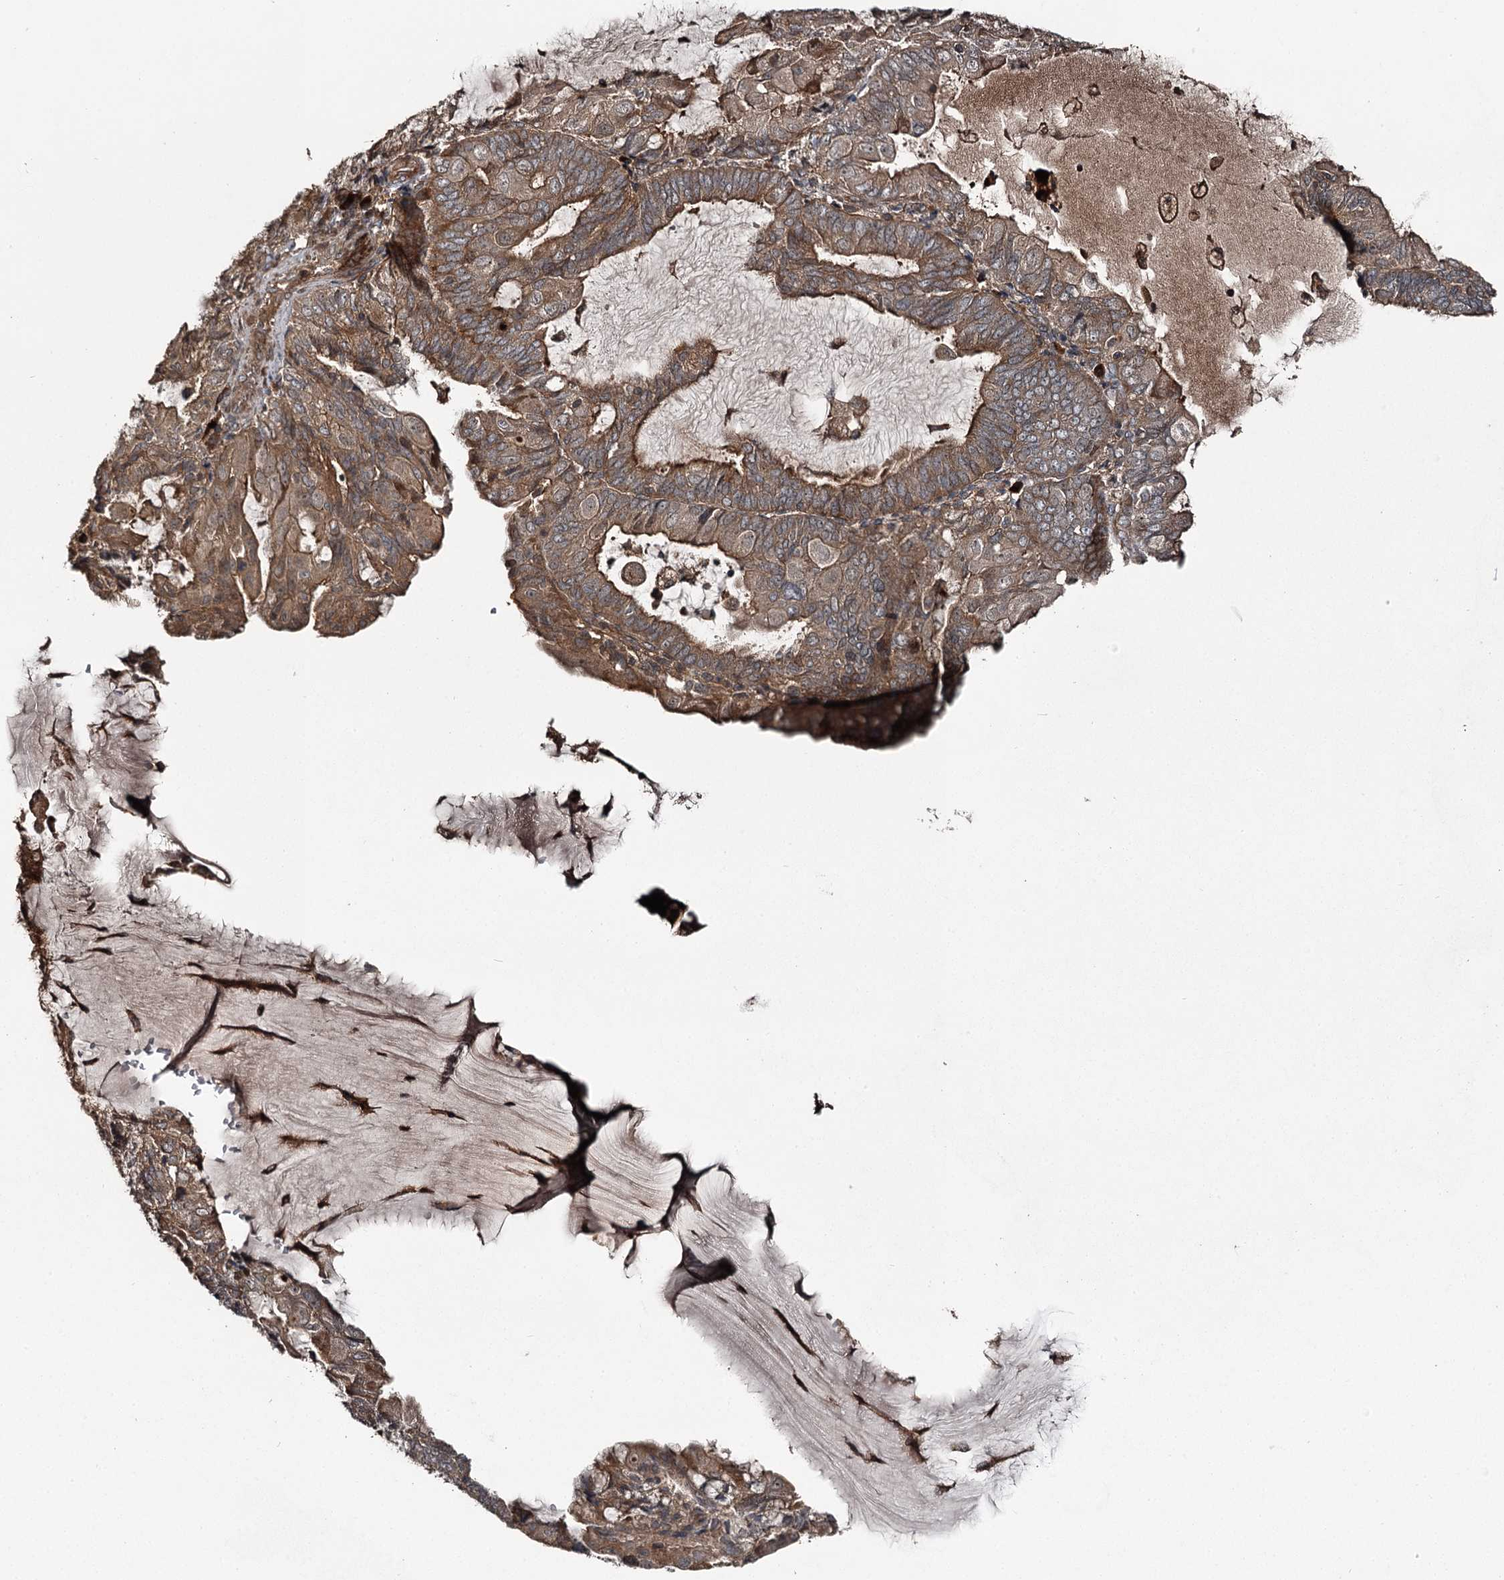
{"staining": {"intensity": "moderate", "quantity": ">75%", "location": "cytoplasmic/membranous"}, "tissue": "endometrial cancer", "cell_type": "Tumor cells", "image_type": "cancer", "snomed": [{"axis": "morphology", "description": "Adenocarcinoma, NOS"}, {"axis": "topography", "description": "Endometrium"}], "caption": "The image displays staining of endometrial adenocarcinoma, revealing moderate cytoplasmic/membranous protein positivity (brown color) within tumor cells.", "gene": "RAB21", "patient": {"sex": "female", "age": 81}}